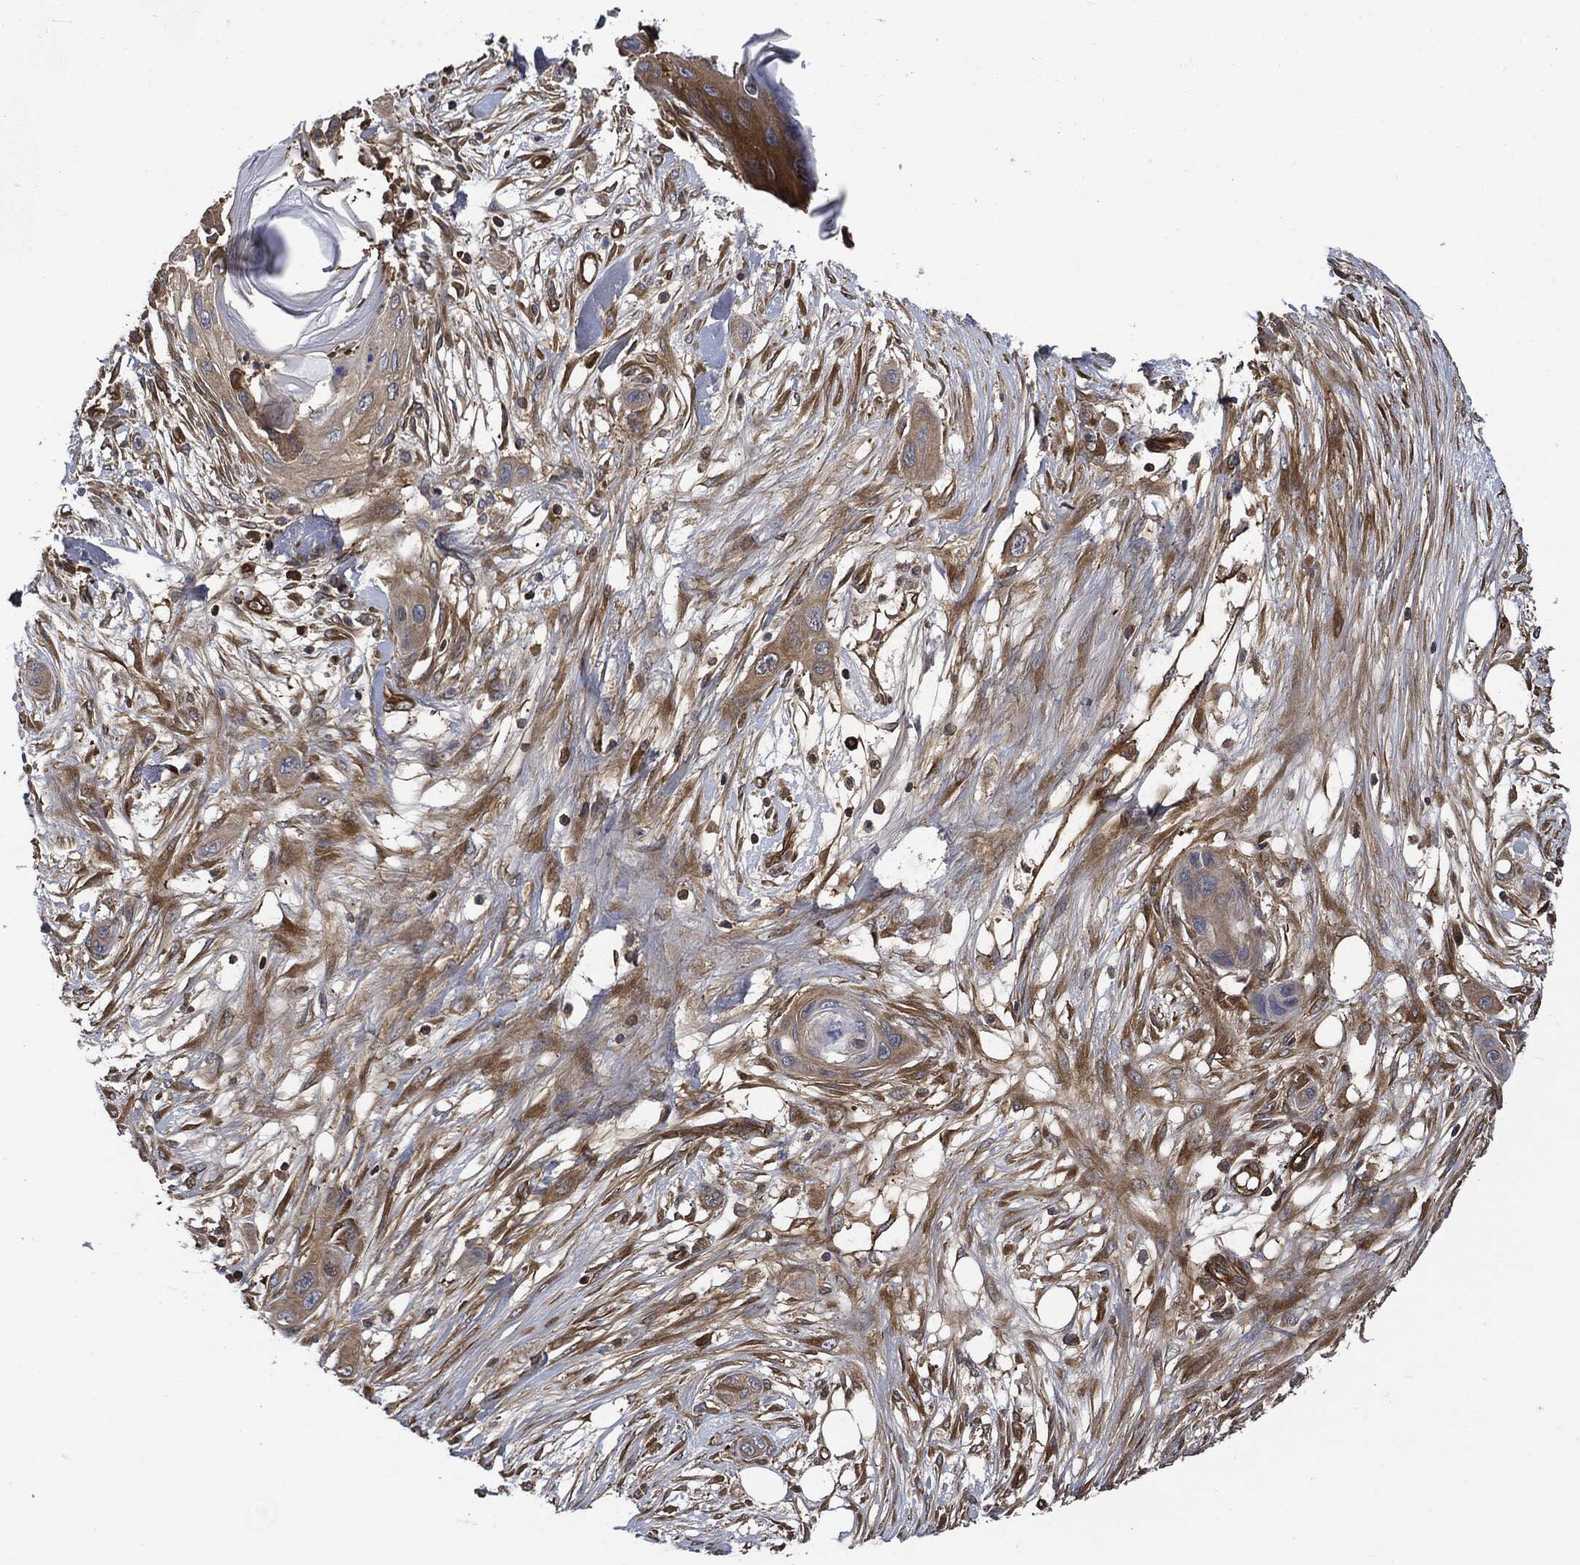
{"staining": {"intensity": "weak", "quantity": "25%-75%", "location": "cytoplasmic/membranous"}, "tissue": "skin cancer", "cell_type": "Tumor cells", "image_type": "cancer", "snomed": [{"axis": "morphology", "description": "Squamous cell carcinoma, NOS"}, {"axis": "topography", "description": "Skin"}], "caption": "Protein staining reveals weak cytoplasmic/membranous staining in approximately 25%-75% of tumor cells in skin cancer.", "gene": "XPNPEP1", "patient": {"sex": "male", "age": 79}}